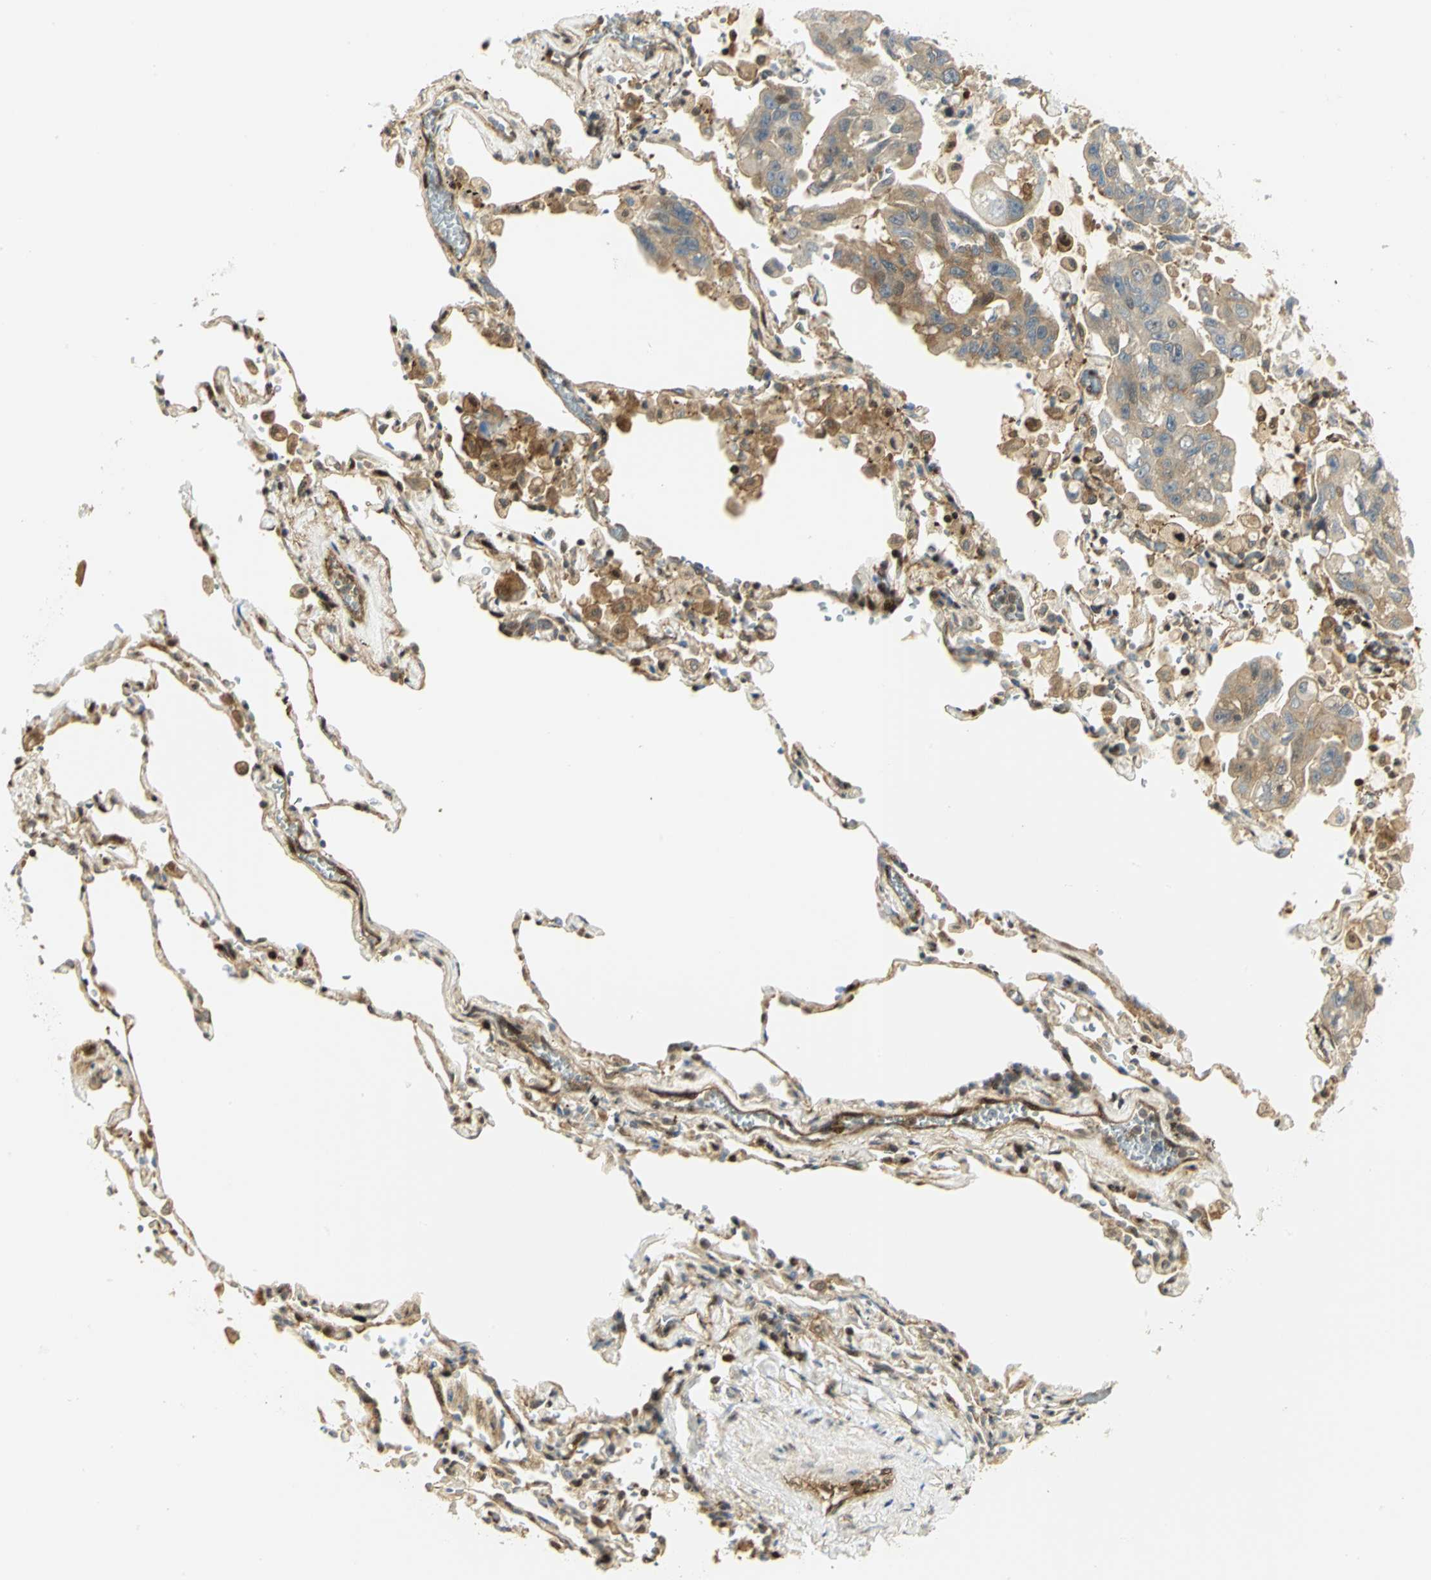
{"staining": {"intensity": "moderate", "quantity": ">75%", "location": "cytoplasmic/membranous"}, "tissue": "lung cancer", "cell_type": "Tumor cells", "image_type": "cancer", "snomed": [{"axis": "morphology", "description": "Adenocarcinoma, NOS"}, {"axis": "topography", "description": "Lung"}], "caption": "Lung adenocarcinoma stained with immunohistochemistry shows moderate cytoplasmic/membranous positivity in about >75% of tumor cells.", "gene": "EEA1", "patient": {"sex": "male", "age": 64}}